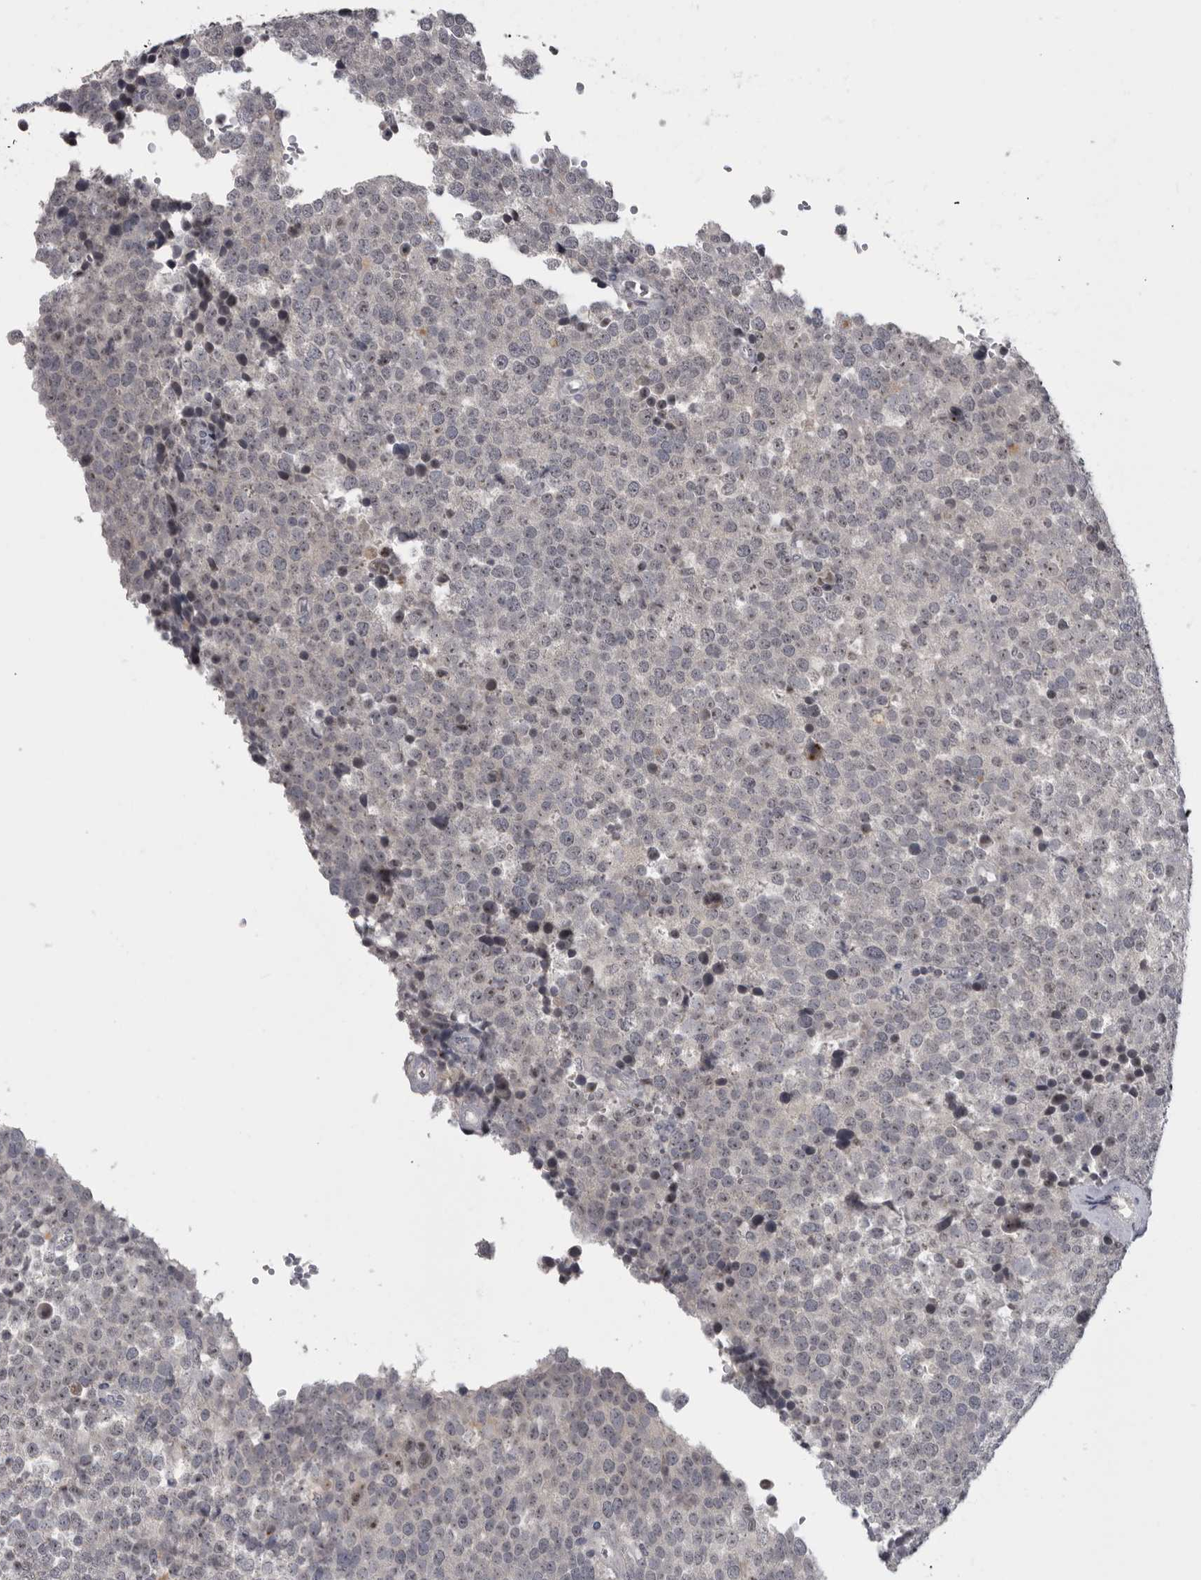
{"staining": {"intensity": "negative", "quantity": "none", "location": "none"}, "tissue": "testis cancer", "cell_type": "Tumor cells", "image_type": "cancer", "snomed": [{"axis": "morphology", "description": "Seminoma, NOS"}, {"axis": "topography", "description": "Testis"}], "caption": "Tumor cells are negative for protein expression in human testis cancer (seminoma).", "gene": "MRTO4", "patient": {"sex": "male", "age": 71}}